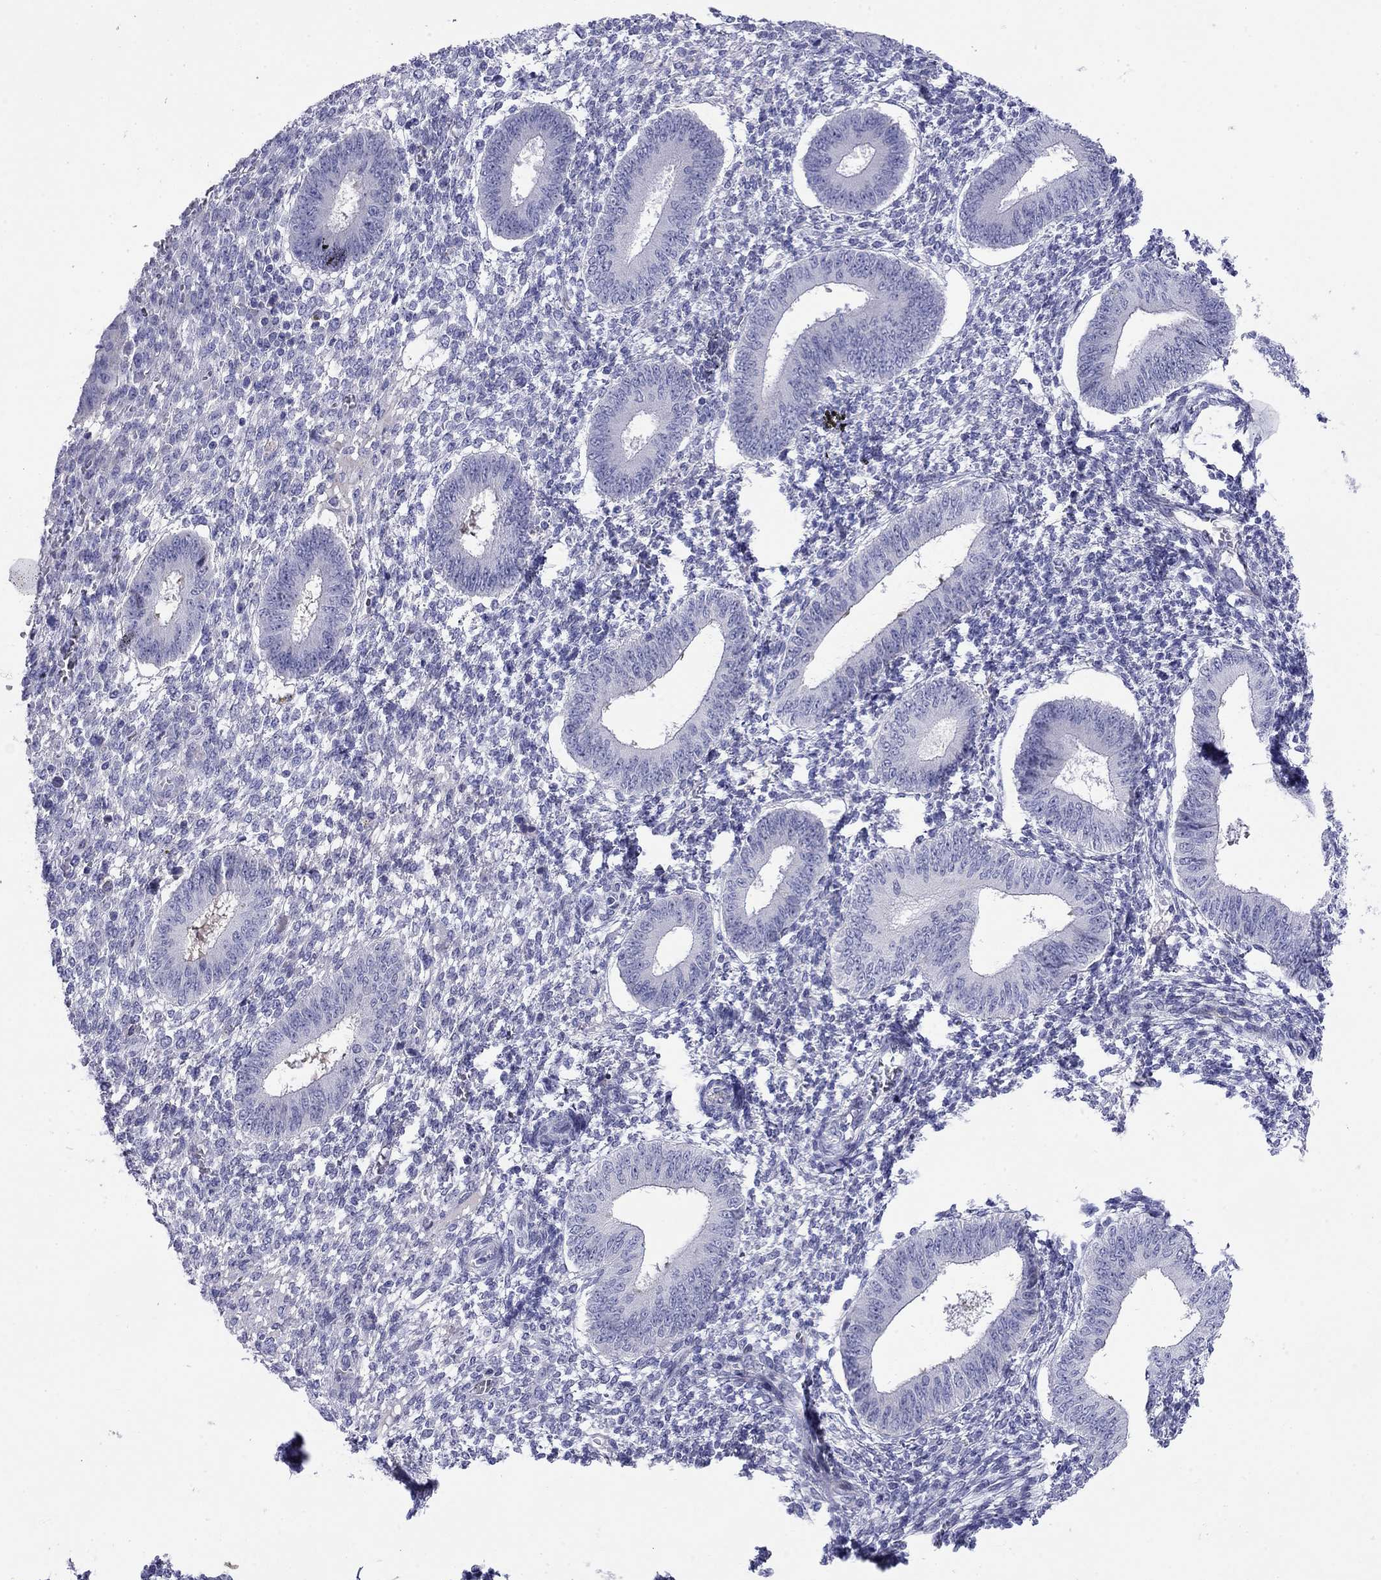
{"staining": {"intensity": "negative", "quantity": "none", "location": "none"}, "tissue": "endometrium", "cell_type": "Cells in endometrial stroma", "image_type": "normal", "snomed": [{"axis": "morphology", "description": "Normal tissue, NOS"}, {"axis": "topography", "description": "Endometrium"}], "caption": "The photomicrograph displays no significant expression in cells in endometrial stroma of endometrium.", "gene": "CMYA5", "patient": {"sex": "female", "age": 42}}